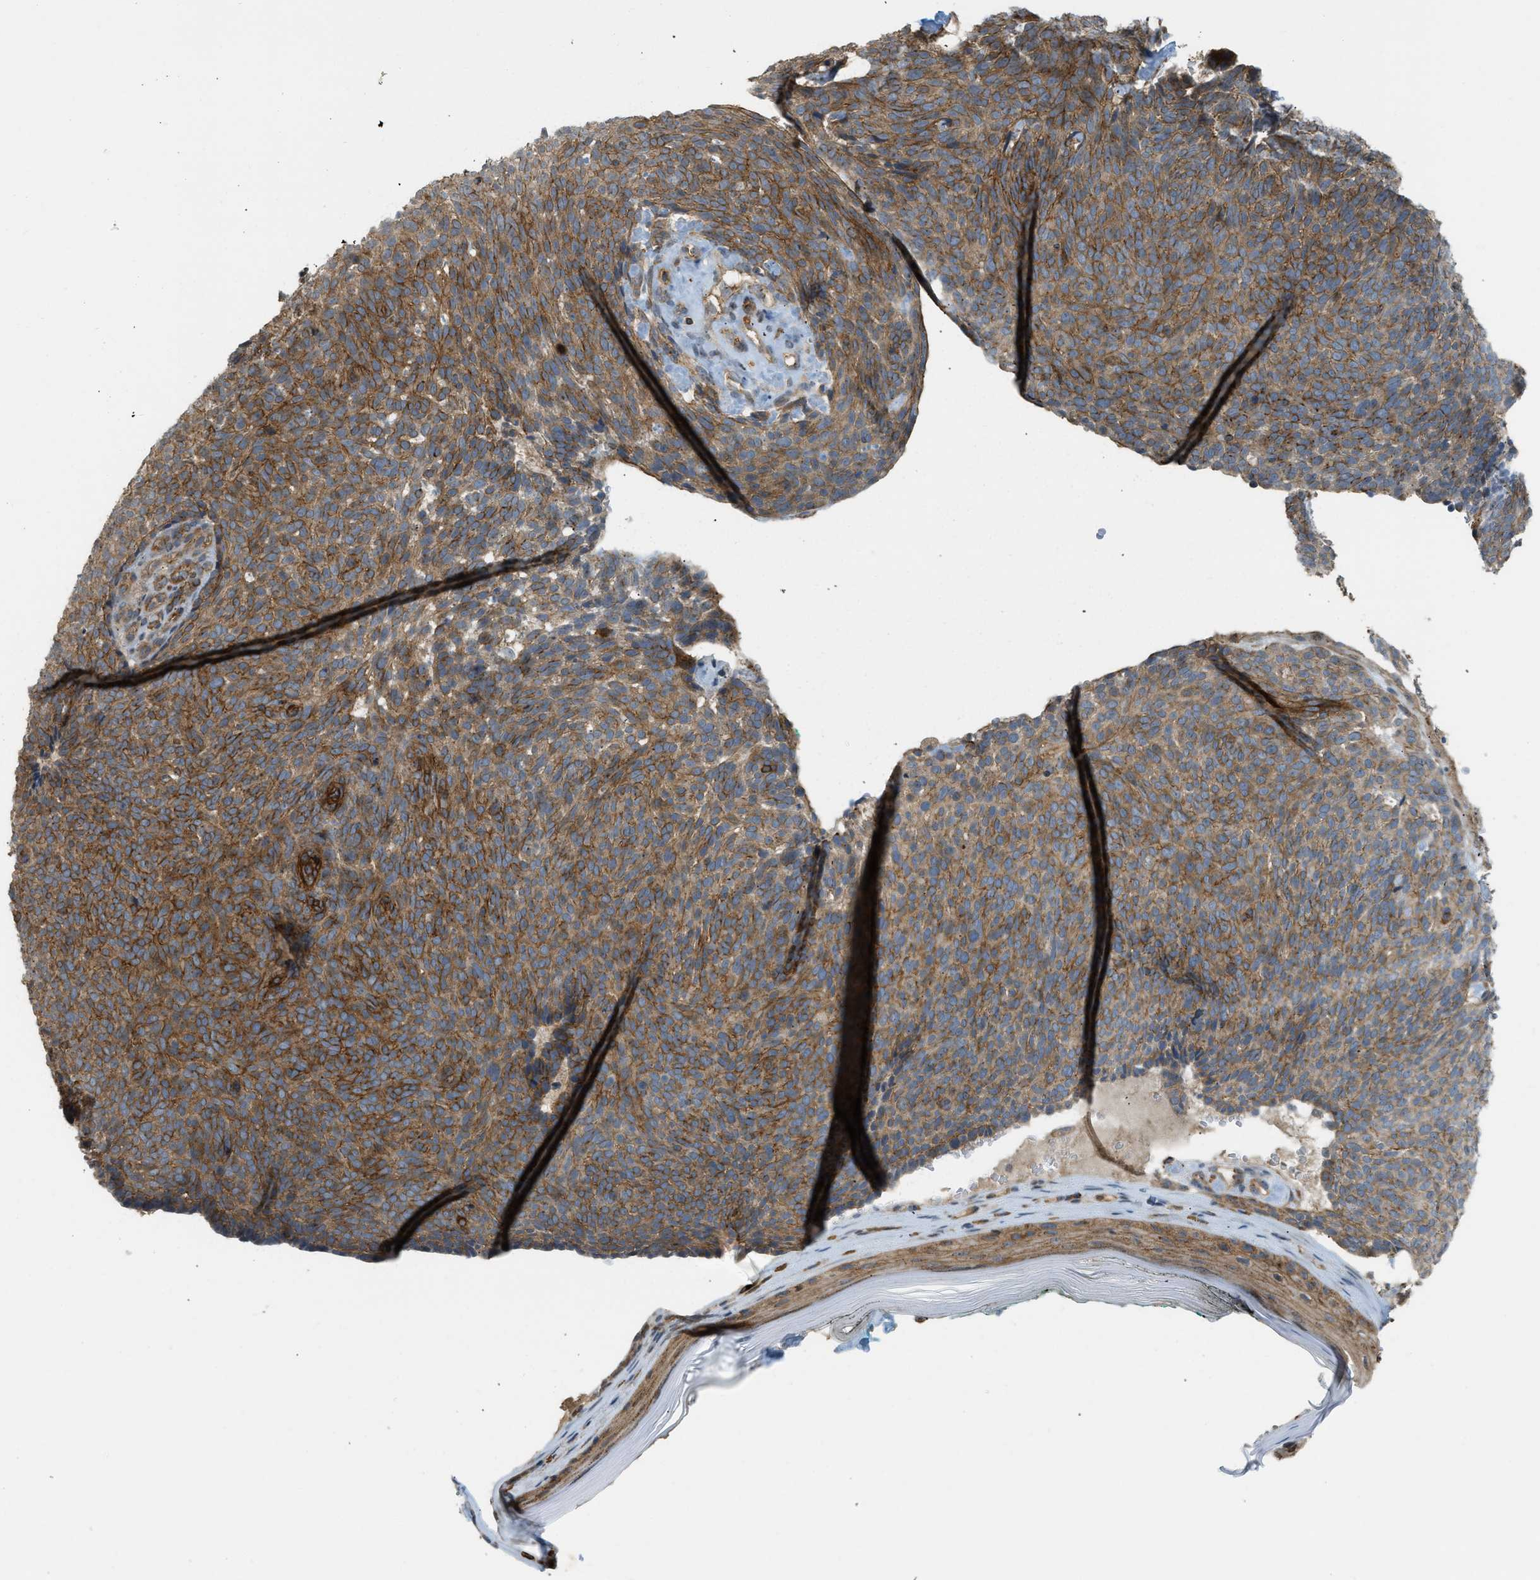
{"staining": {"intensity": "moderate", "quantity": ">75%", "location": "cytoplasmic/membranous"}, "tissue": "skin cancer", "cell_type": "Tumor cells", "image_type": "cancer", "snomed": [{"axis": "morphology", "description": "Basal cell carcinoma"}, {"axis": "topography", "description": "Skin"}], "caption": "IHC micrograph of neoplastic tissue: human skin basal cell carcinoma stained using IHC shows medium levels of moderate protein expression localized specifically in the cytoplasmic/membranous of tumor cells, appearing as a cytoplasmic/membranous brown color.", "gene": "KIAA1671", "patient": {"sex": "male", "age": 61}}